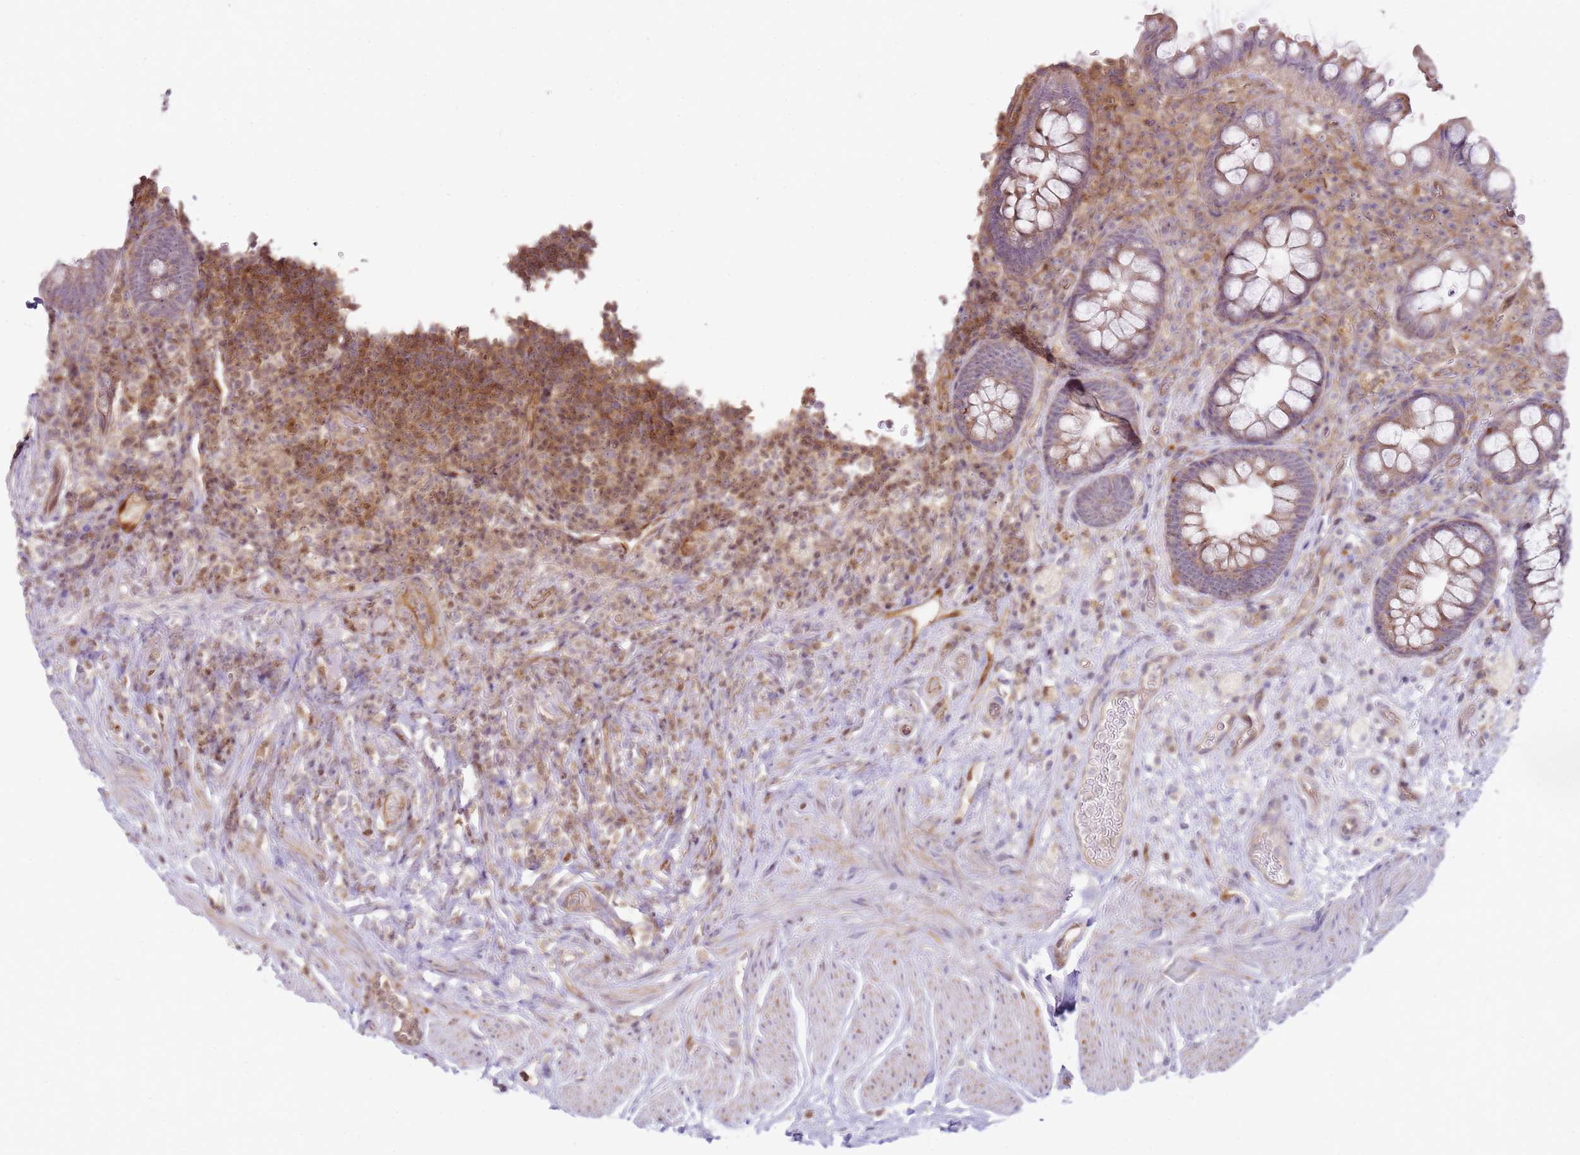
{"staining": {"intensity": "weak", "quantity": "<25%", "location": "cytoplasmic/membranous"}, "tissue": "rectum", "cell_type": "Glandular cells", "image_type": "normal", "snomed": [{"axis": "morphology", "description": "Normal tissue, NOS"}, {"axis": "topography", "description": "Rectum"}, {"axis": "topography", "description": "Peripheral nerve tissue"}], "caption": "This histopathology image is of benign rectum stained with IHC to label a protein in brown with the nuclei are counter-stained blue. There is no positivity in glandular cells.", "gene": "GRAP", "patient": {"sex": "female", "age": 69}}